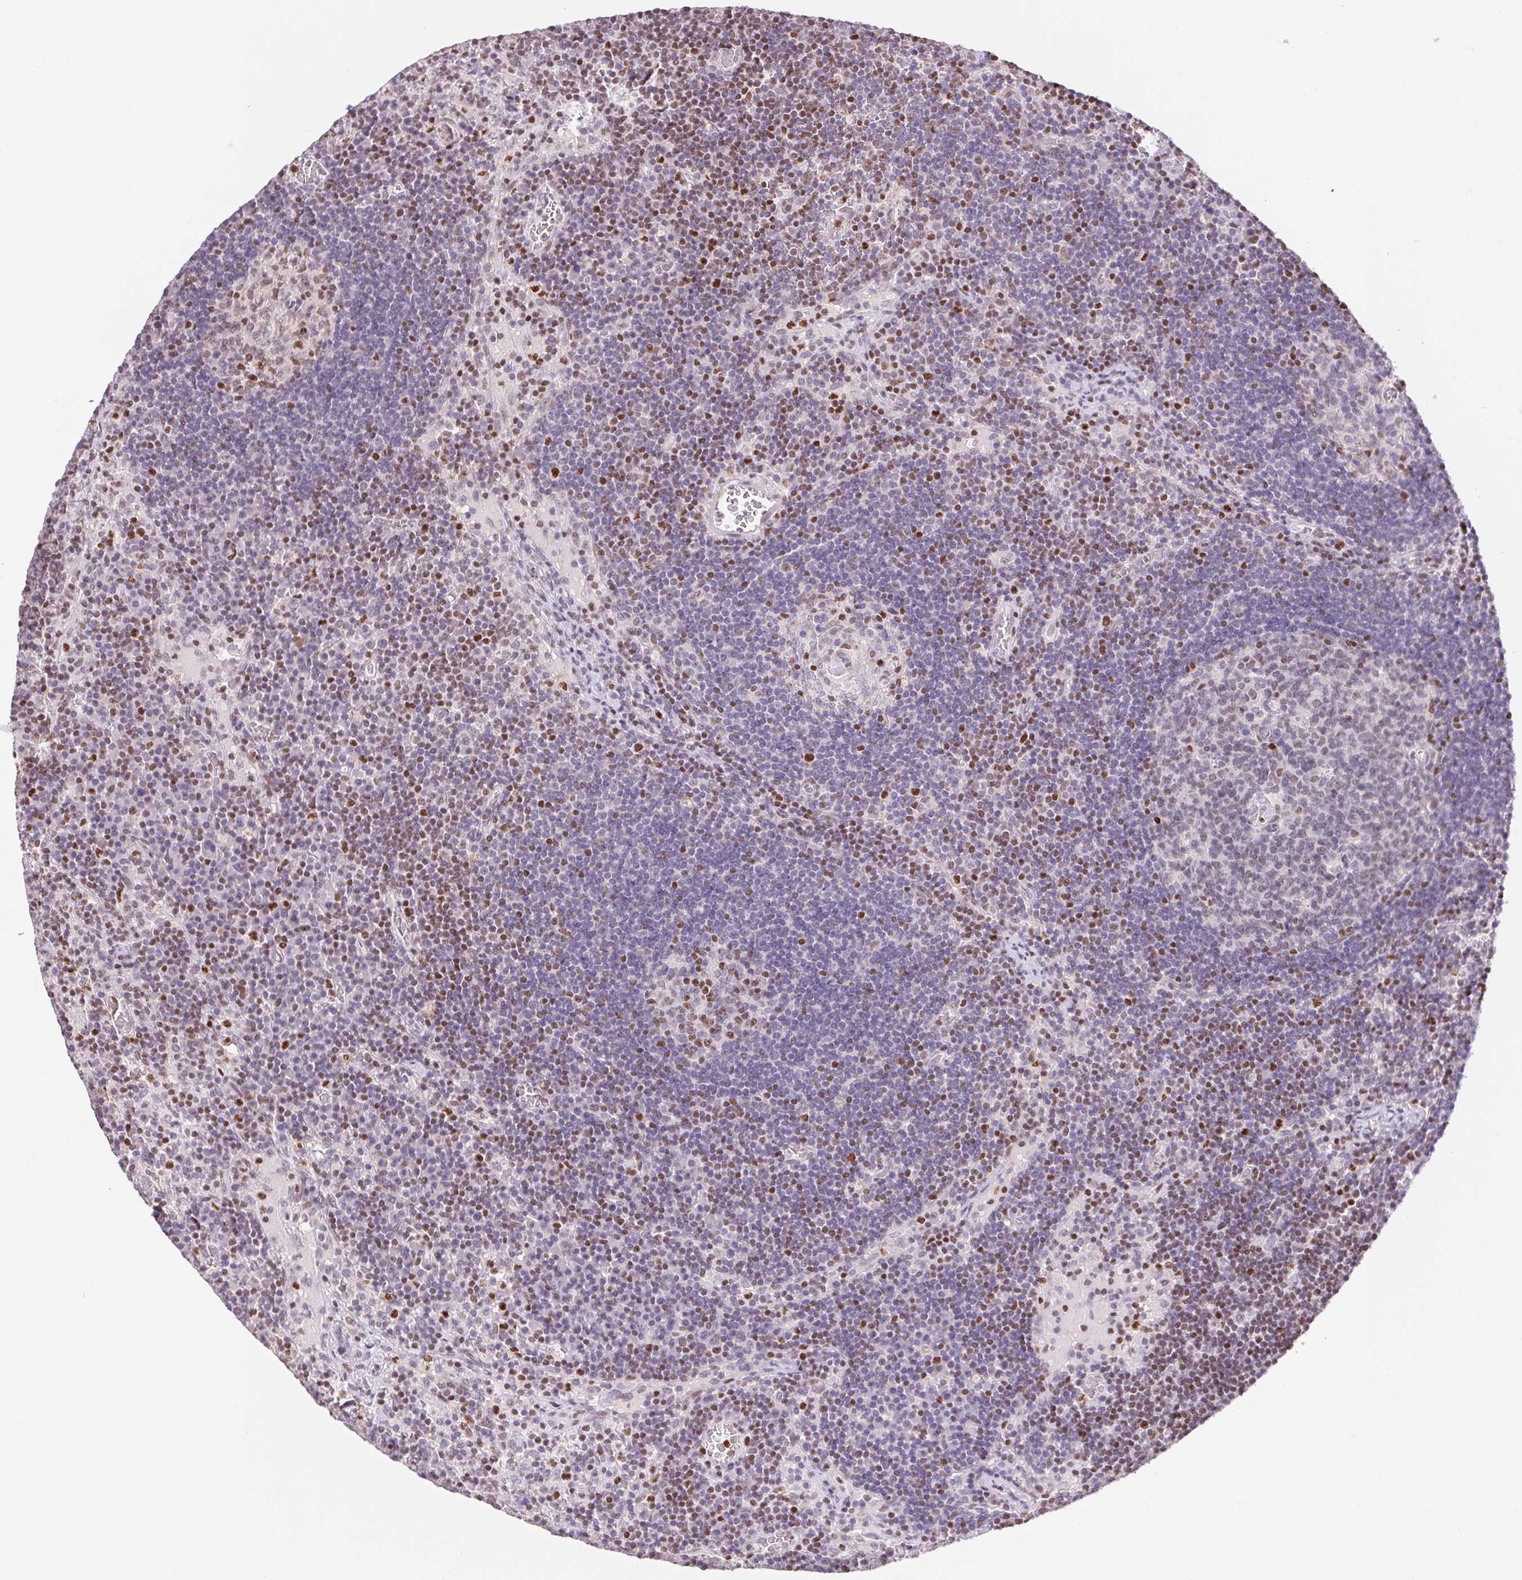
{"staining": {"intensity": "moderate", "quantity": "<25%", "location": "nuclear"}, "tissue": "lymph node", "cell_type": "Germinal center cells", "image_type": "normal", "snomed": [{"axis": "morphology", "description": "Normal tissue, NOS"}, {"axis": "topography", "description": "Lymph node"}], "caption": "Human lymph node stained for a protein (brown) exhibits moderate nuclear positive positivity in about <25% of germinal center cells.", "gene": "TRERF1", "patient": {"sex": "male", "age": 67}}